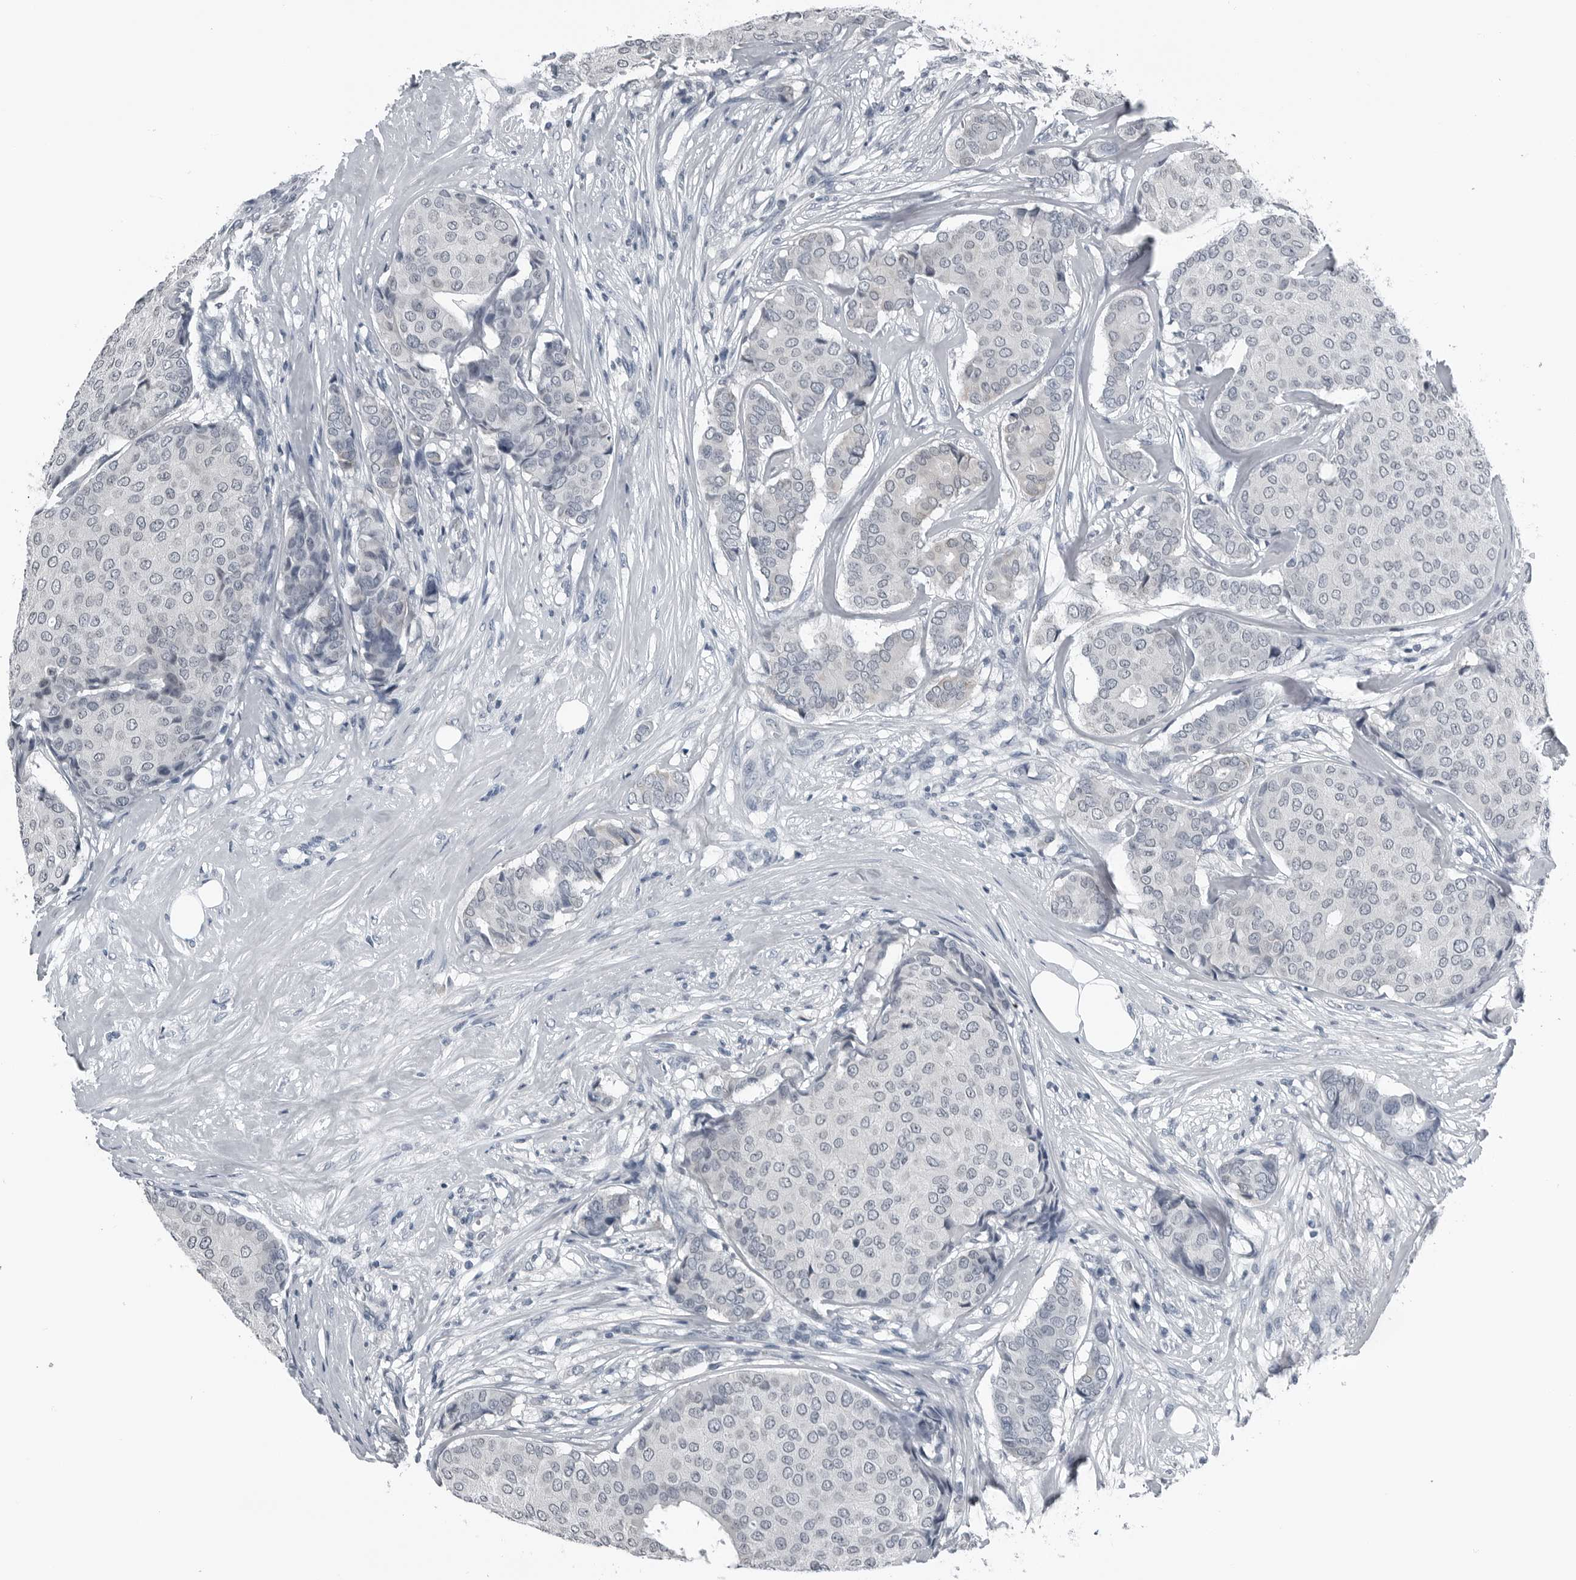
{"staining": {"intensity": "negative", "quantity": "none", "location": "none"}, "tissue": "breast cancer", "cell_type": "Tumor cells", "image_type": "cancer", "snomed": [{"axis": "morphology", "description": "Duct carcinoma"}, {"axis": "topography", "description": "Breast"}], "caption": "The histopathology image shows no staining of tumor cells in intraductal carcinoma (breast).", "gene": "SPINK1", "patient": {"sex": "female", "age": 75}}